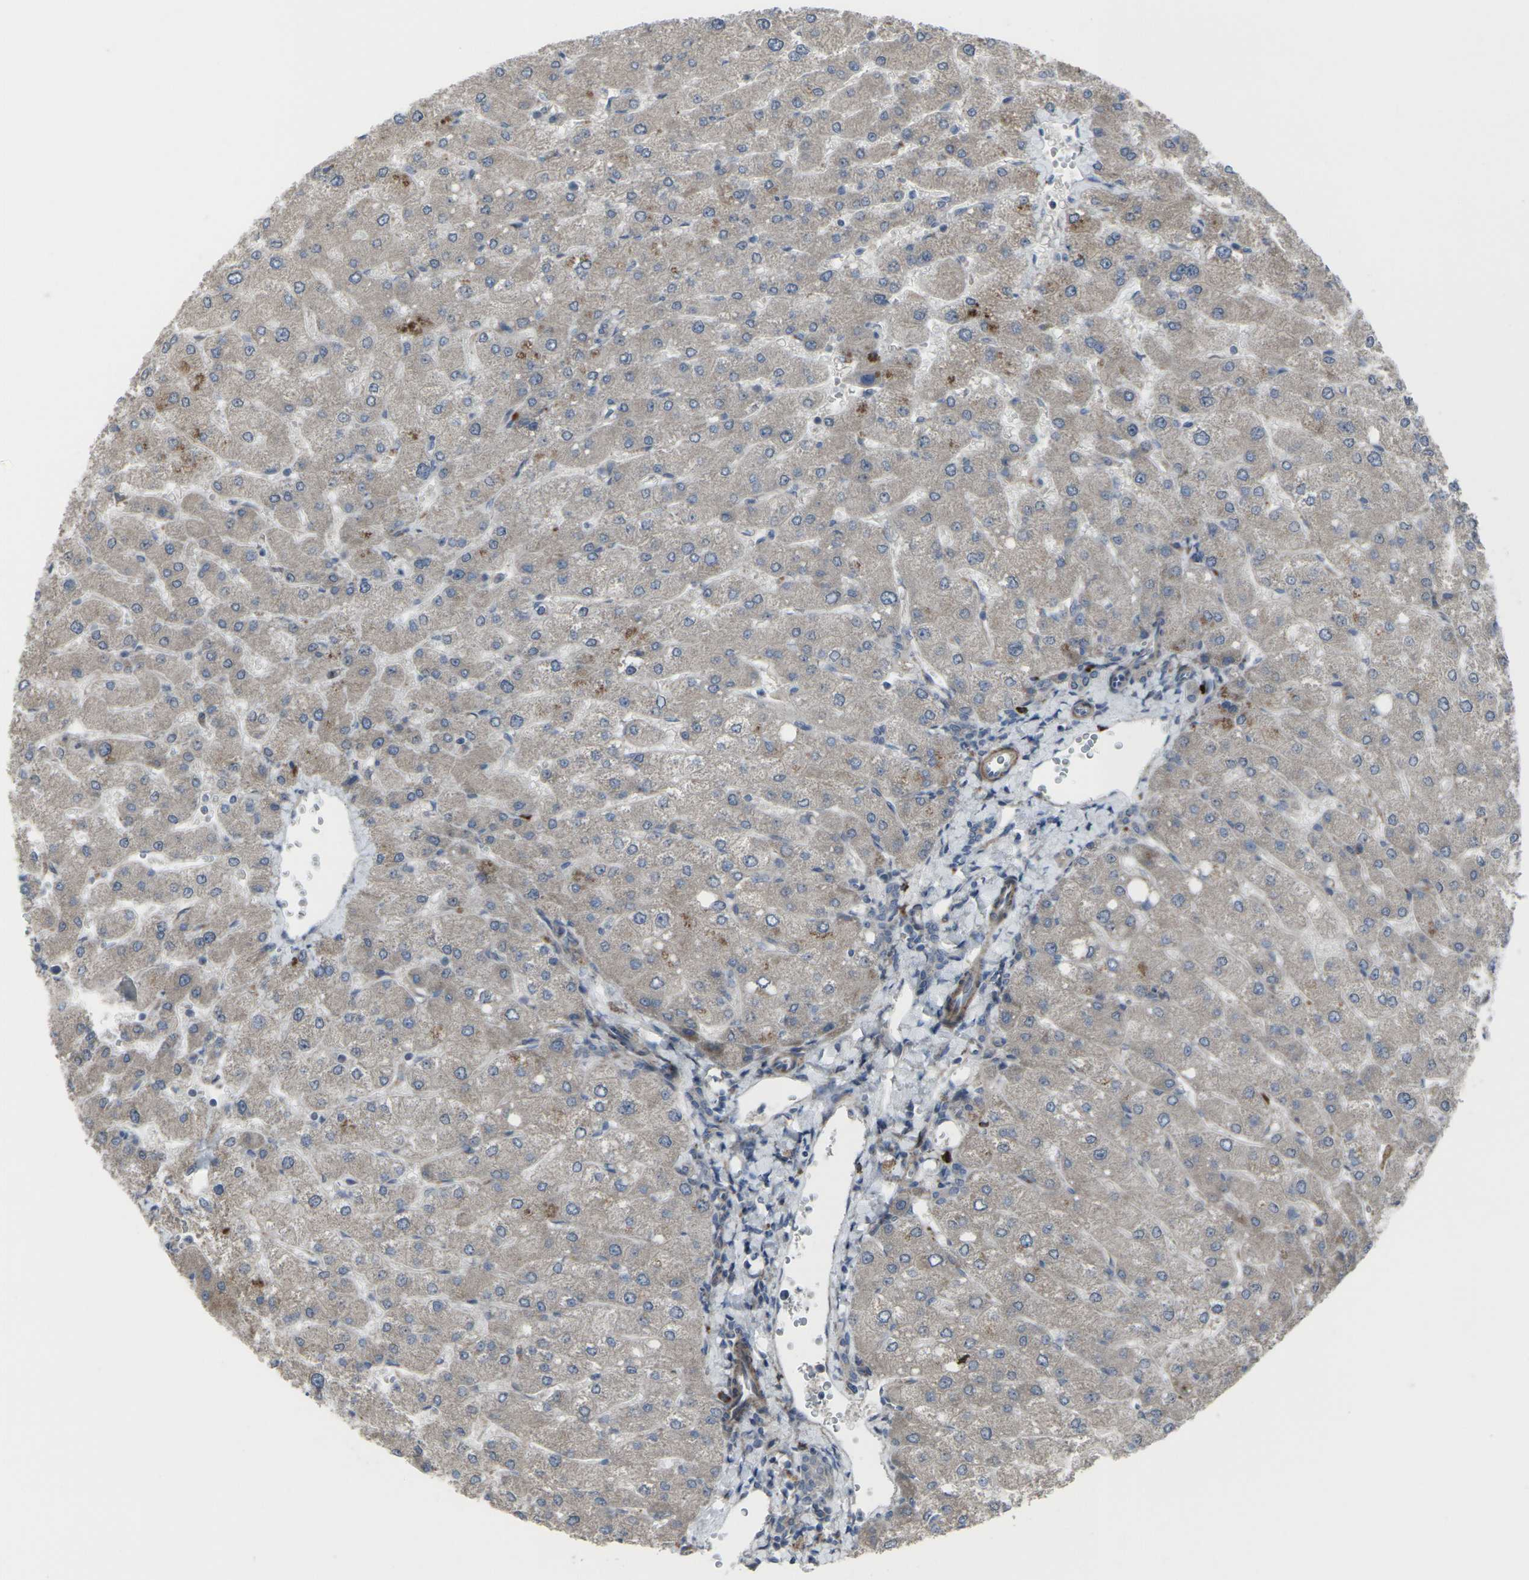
{"staining": {"intensity": "weak", "quantity": ">75%", "location": "cytoplasmic/membranous"}, "tissue": "liver", "cell_type": "Hepatocytes", "image_type": "normal", "snomed": [{"axis": "morphology", "description": "Normal tissue, NOS"}, {"axis": "topography", "description": "Liver"}], "caption": "Immunohistochemical staining of benign liver displays weak cytoplasmic/membranous protein staining in about >75% of hepatocytes. (DAB IHC, brown staining for protein, blue staining for nuclei).", "gene": "CCR10", "patient": {"sex": "male", "age": 55}}